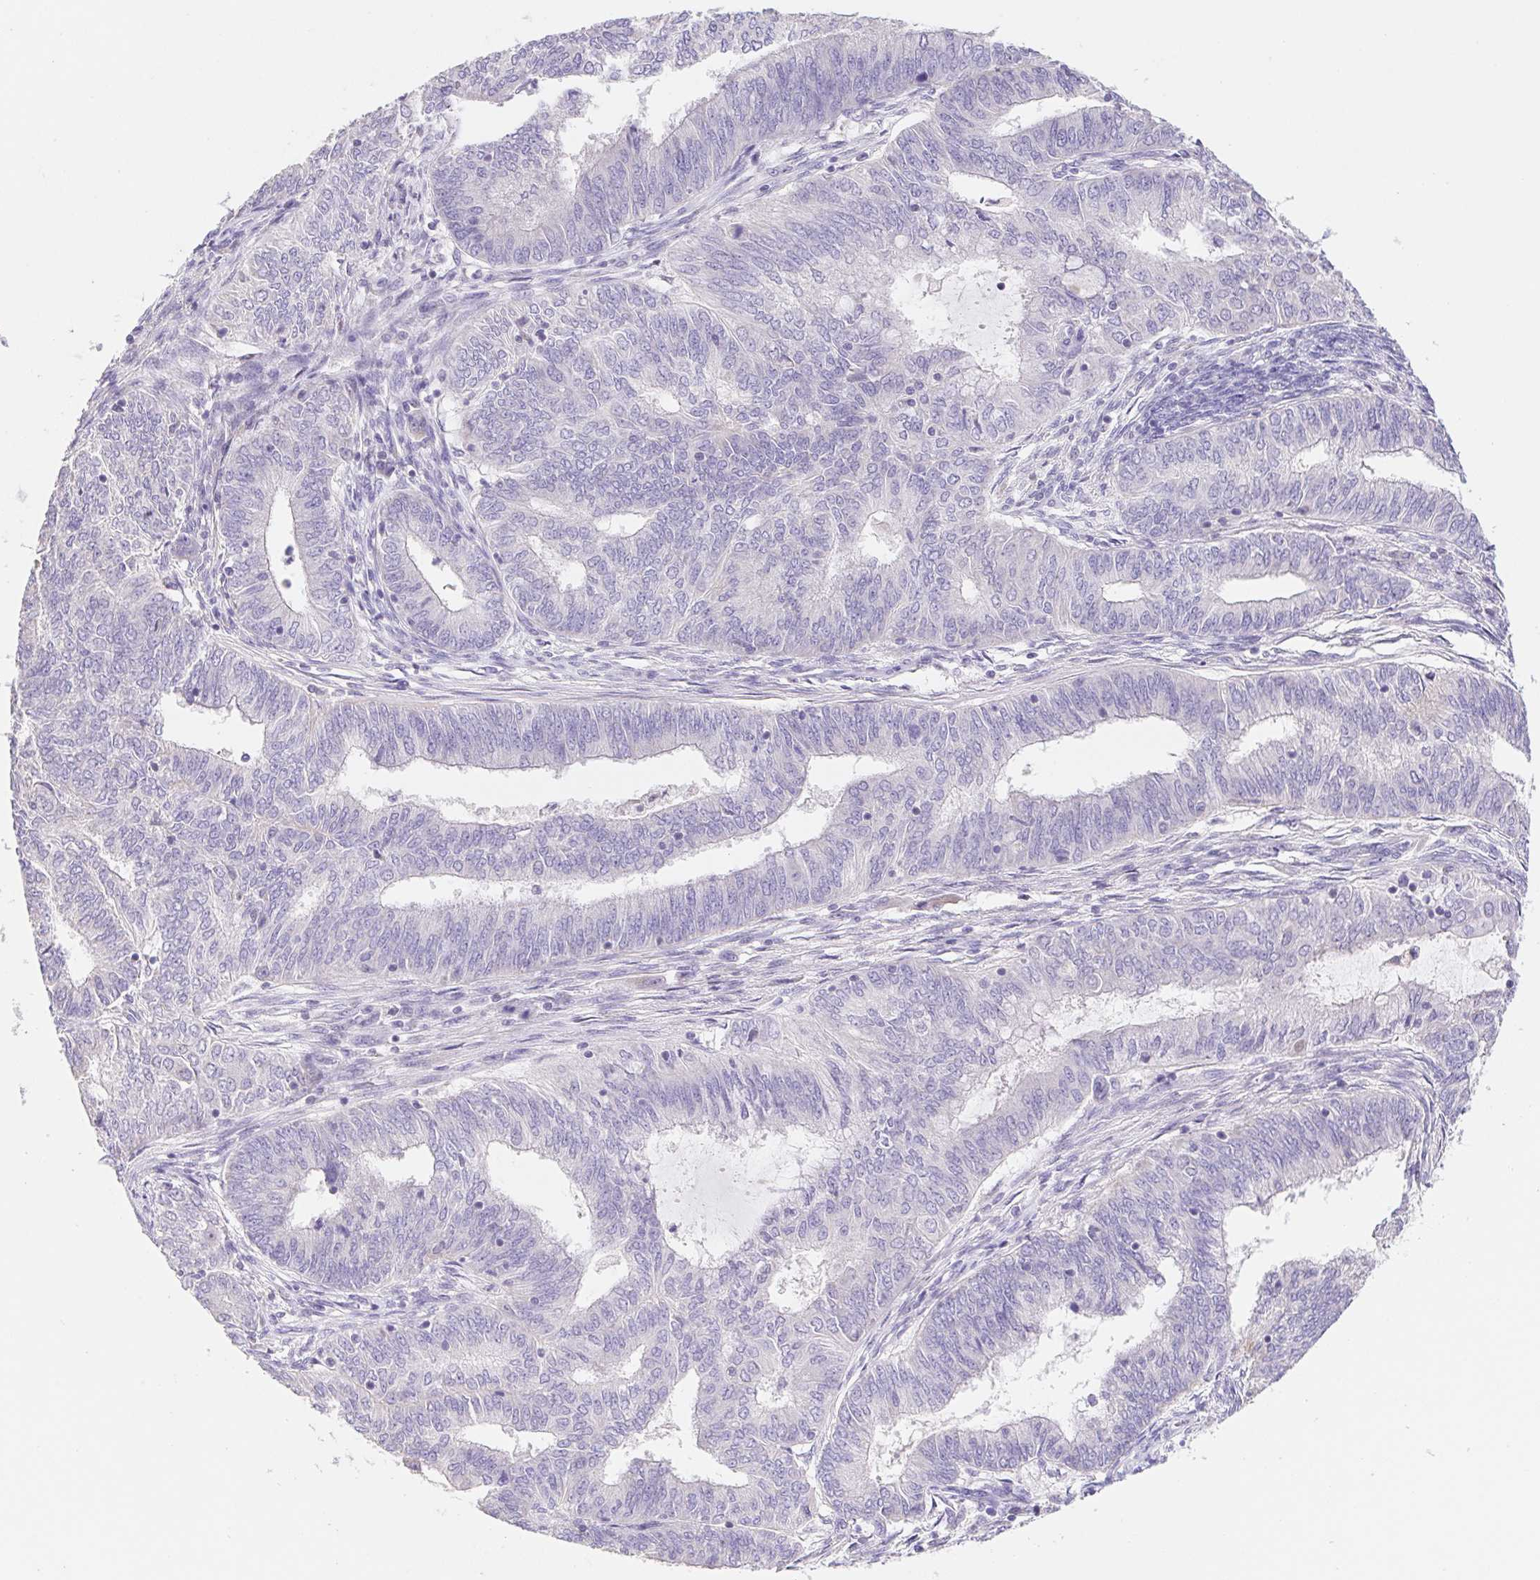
{"staining": {"intensity": "negative", "quantity": "none", "location": "none"}, "tissue": "endometrial cancer", "cell_type": "Tumor cells", "image_type": "cancer", "snomed": [{"axis": "morphology", "description": "Adenocarcinoma, NOS"}, {"axis": "topography", "description": "Endometrium"}], "caption": "High power microscopy micrograph of an immunohistochemistry (IHC) photomicrograph of adenocarcinoma (endometrial), revealing no significant staining in tumor cells. (DAB (3,3'-diaminobenzidine) IHC with hematoxylin counter stain).", "gene": "FKBP6", "patient": {"sex": "female", "age": 62}}